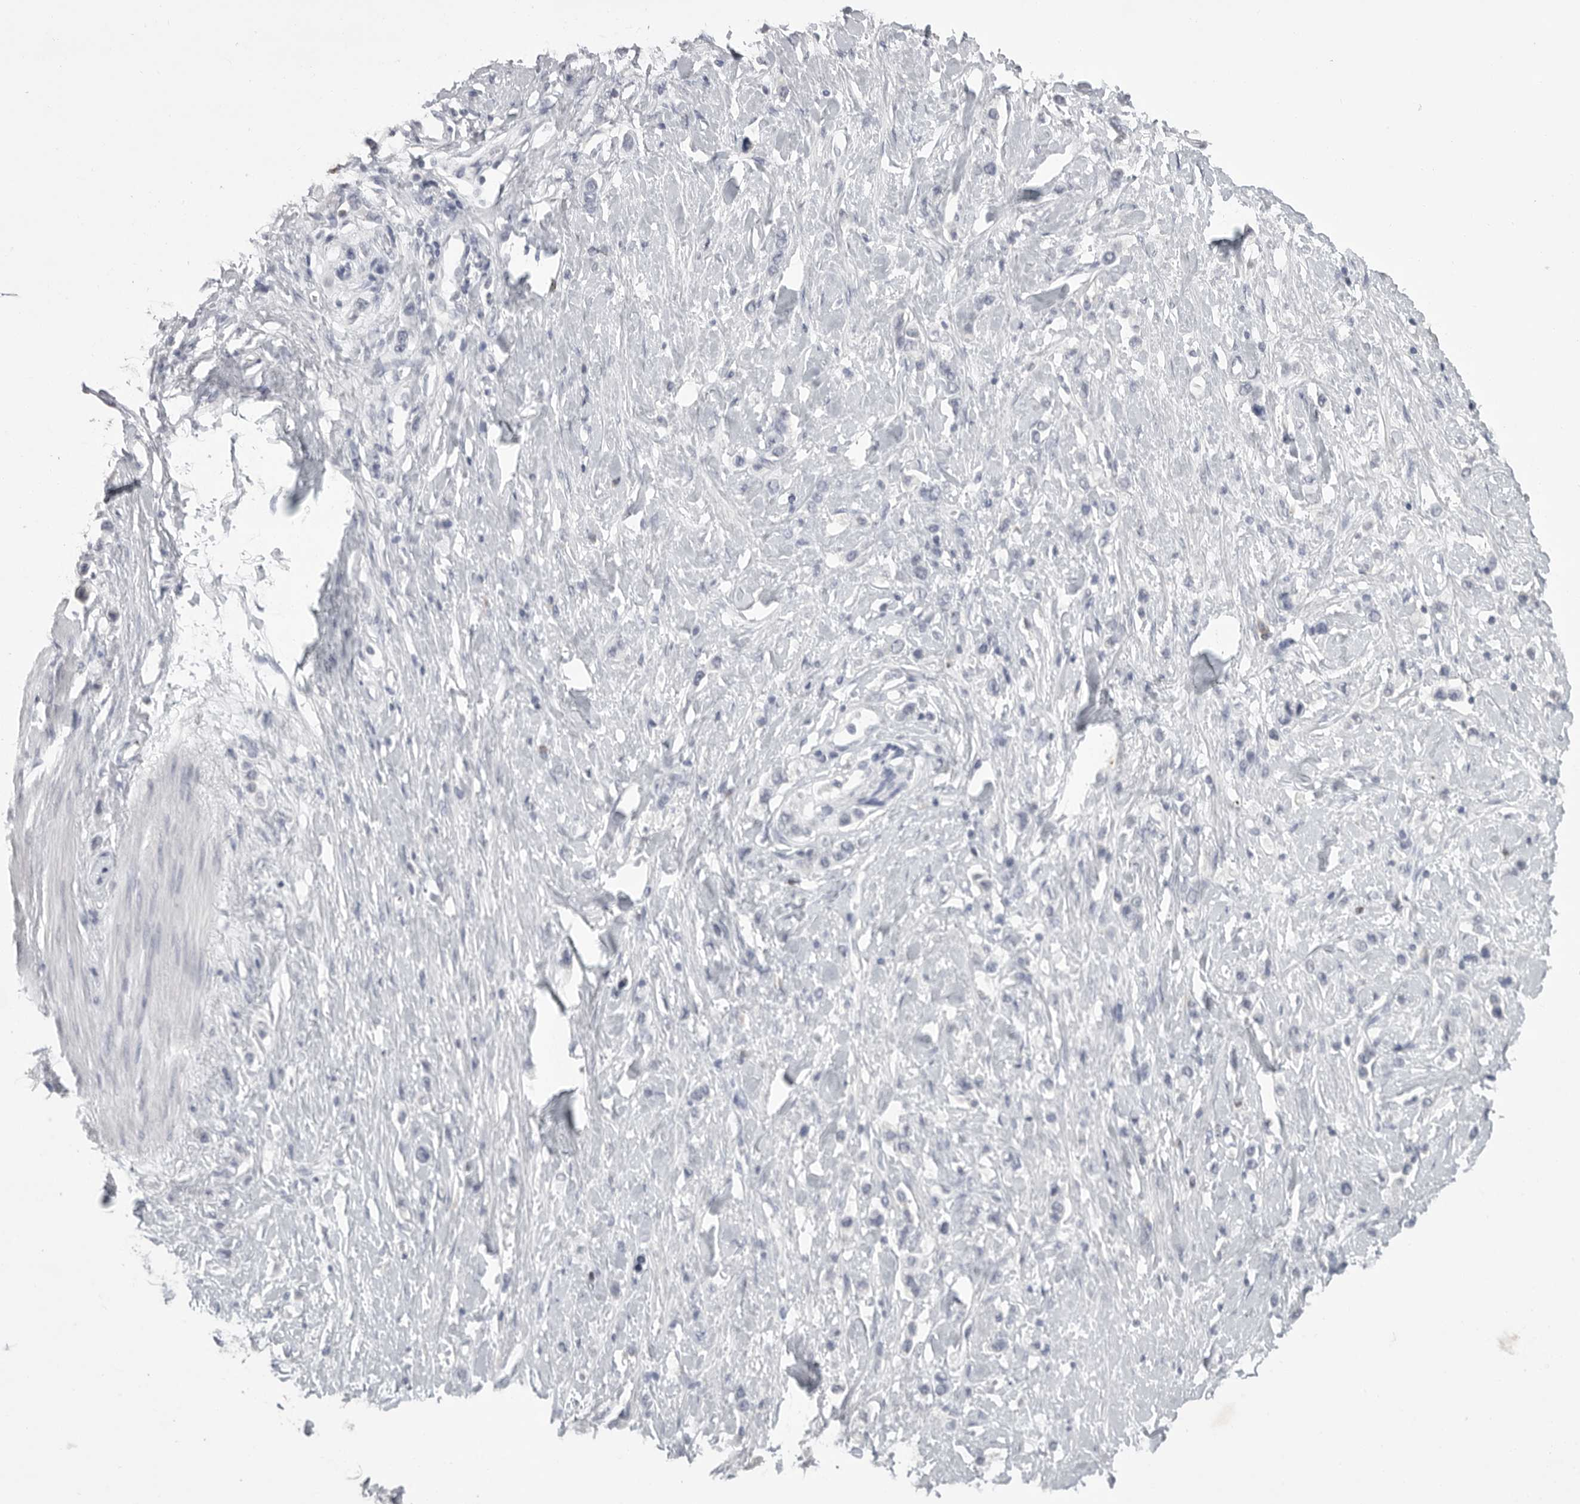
{"staining": {"intensity": "negative", "quantity": "none", "location": "none"}, "tissue": "stomach cancer", "cell_type": "Tumor cells", "image_type": "cancer", "snomed": [{"axis": "morphology", "description": "Adenocarcinoma, NOS"}, {"axis": "topography", "description": "Stomach"}], "caption": "Tumor cells are negative for protein expression in human adenocarcinoma (stomach).", "gene": "GNLY", "patient": {"sex": "female", "age": 65}}